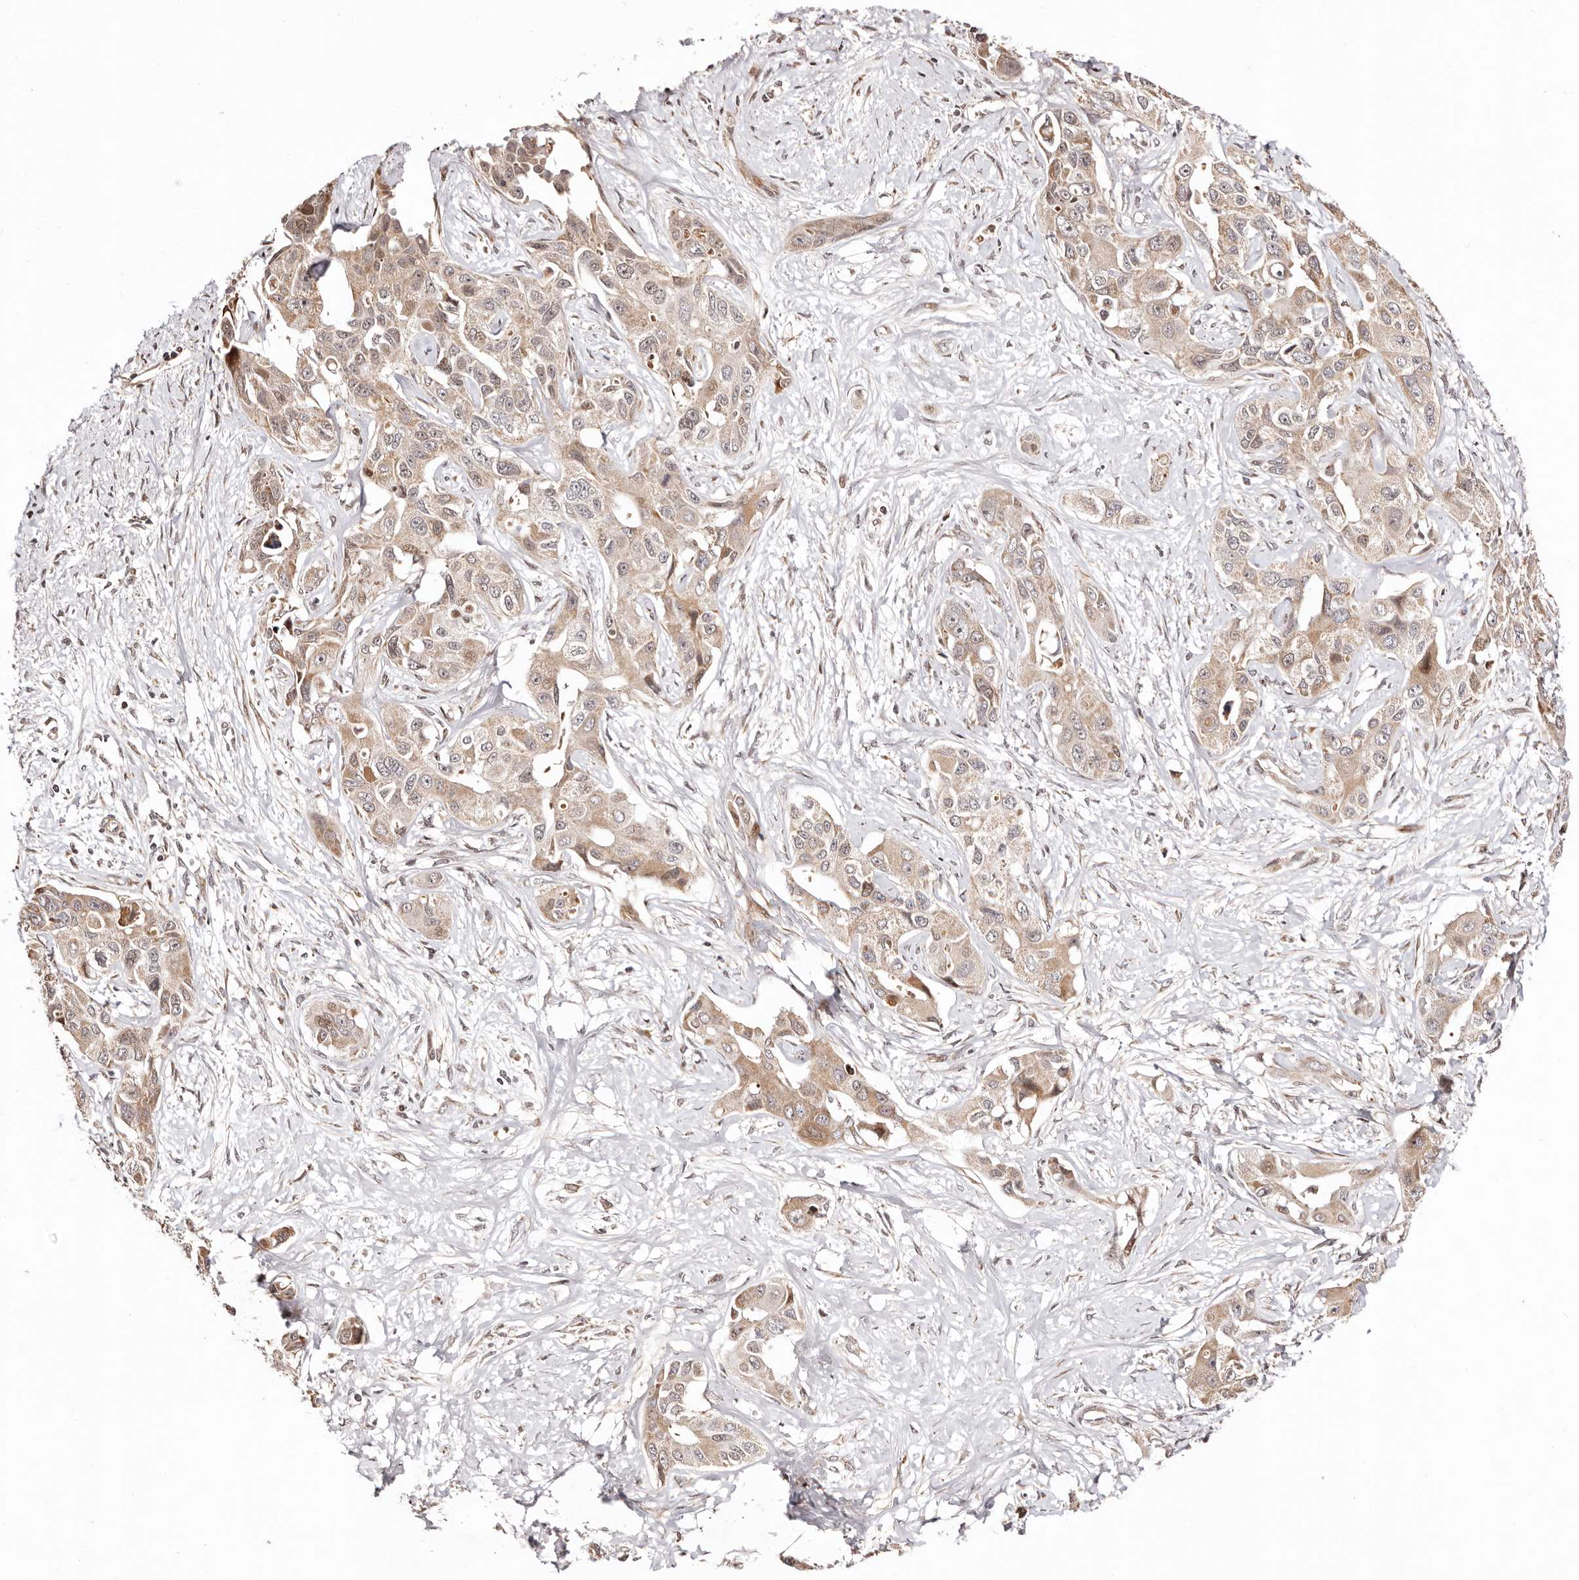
{"staining": {"intensity": "weak", "quantity": ">75%", "location": "cytoplasmic/membranous,nuclear"}, "tissue": "liver cancer", "cell_type": "Tumor cells", "image_type": "cancer", "snomed": [{"axis": "morphology", "description": "Cholangiocarcinoma"}, {"axis": "topography", "description": "Liver"}], "caption": "High-magnification brightfield microscopy of liver cancer (cholangiocarcinoma) stained with DAB (brown) and counterstained with hematoxylin (blue). tumor cells exhibit weak cytoplasmic/membranous and nuclear staining is seen in about>75% of cells.", "gene": "HIVEP3", "patient": {"sex": "male", "age": 59}}